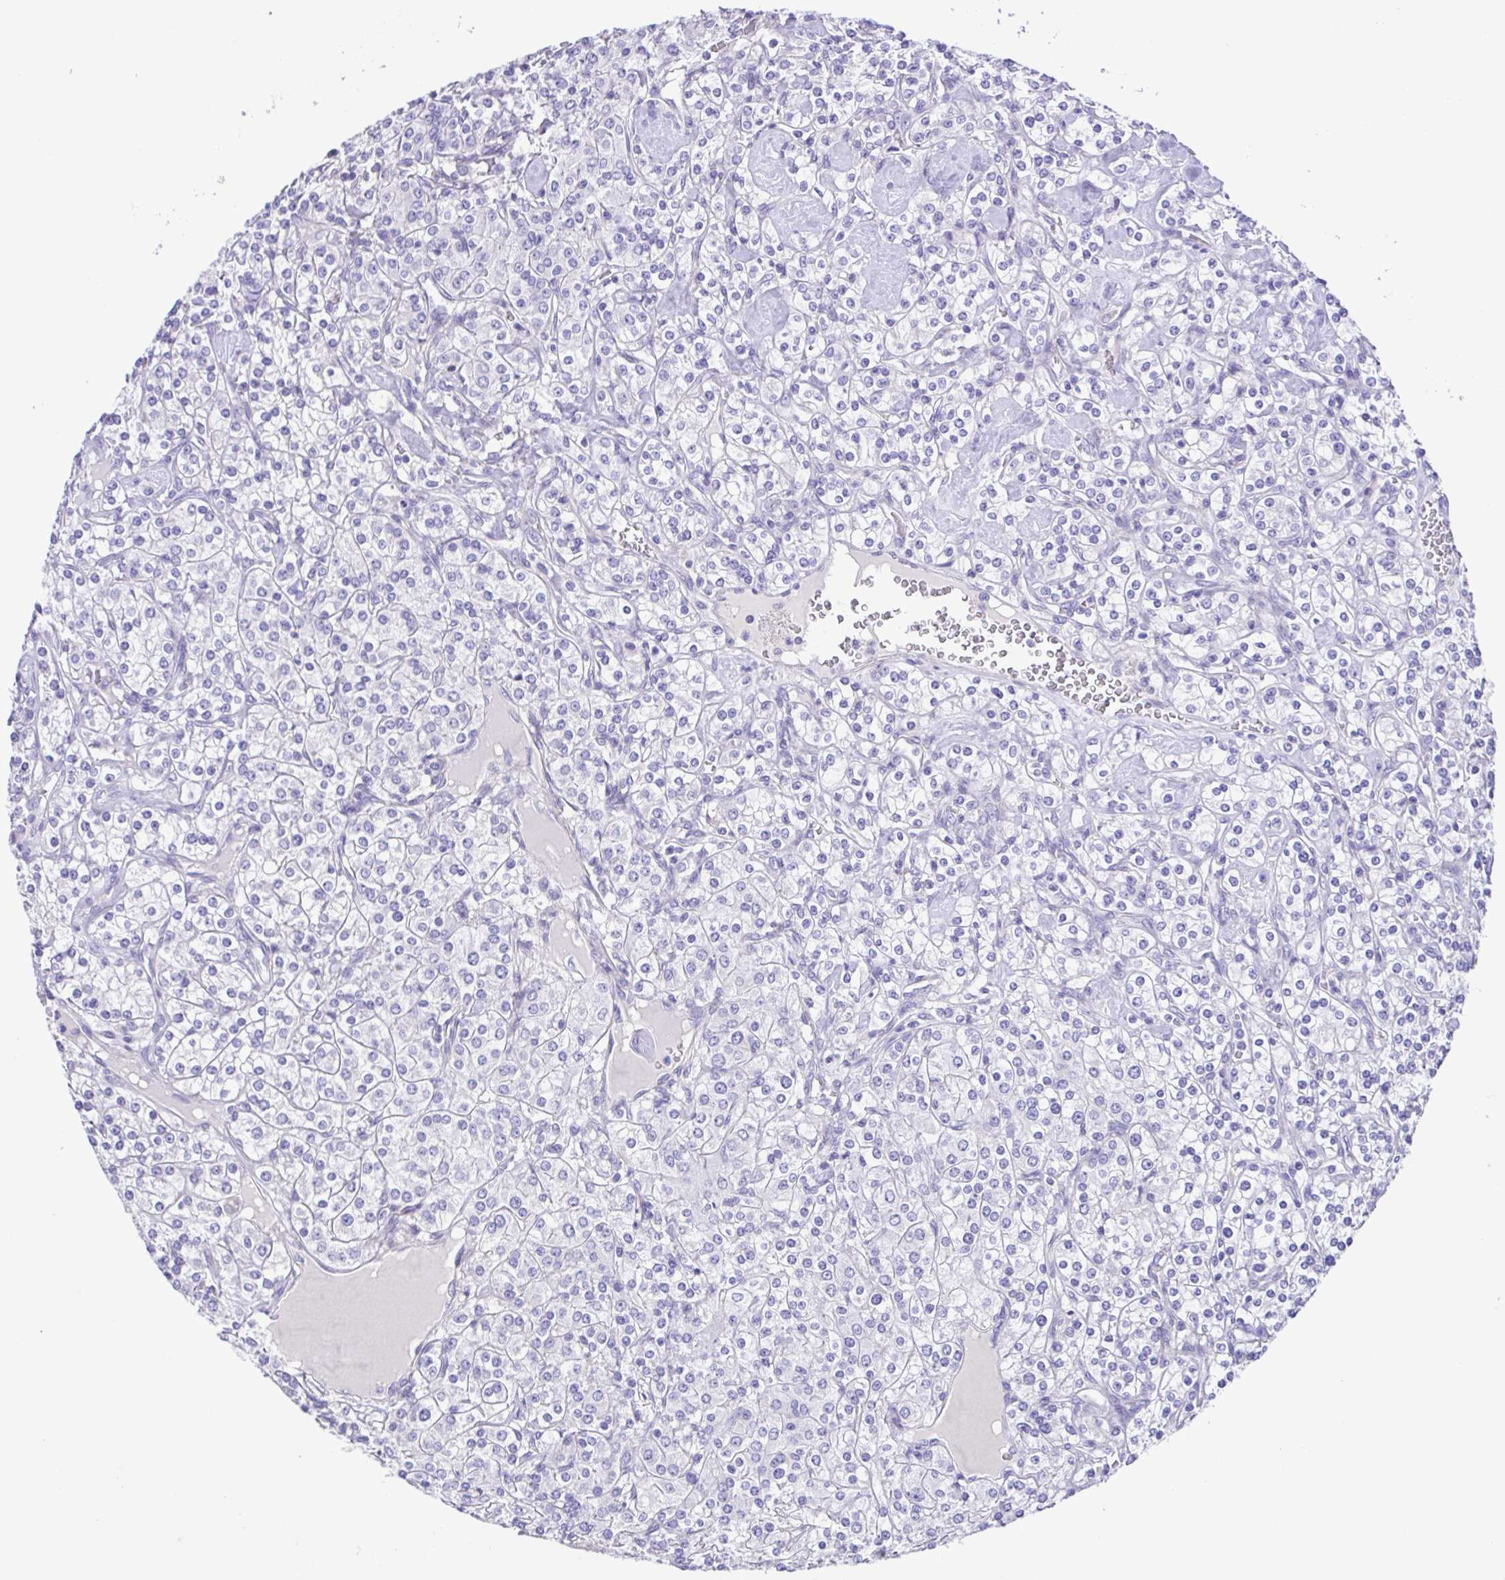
{"staining": {"intensity": "negative", "quantity": "none", "location": "none"}, "tissue": "renal cancer", "cell_type": "Tumor cells", "image_type": "cancer", "snomed": [{"axis": "morphology", "description": "Adenocarcinoma, NOS"}, {"axis": "topography", "description": "Kidney"}], "caption": "A high-resolution micrograph shows immunohistochemistry staining of adenocarcinoma (renal), which reveals no significant positivity in tumor cells.", "gene": "ISM2", "patient": {"sex": "male", "age": 77}}